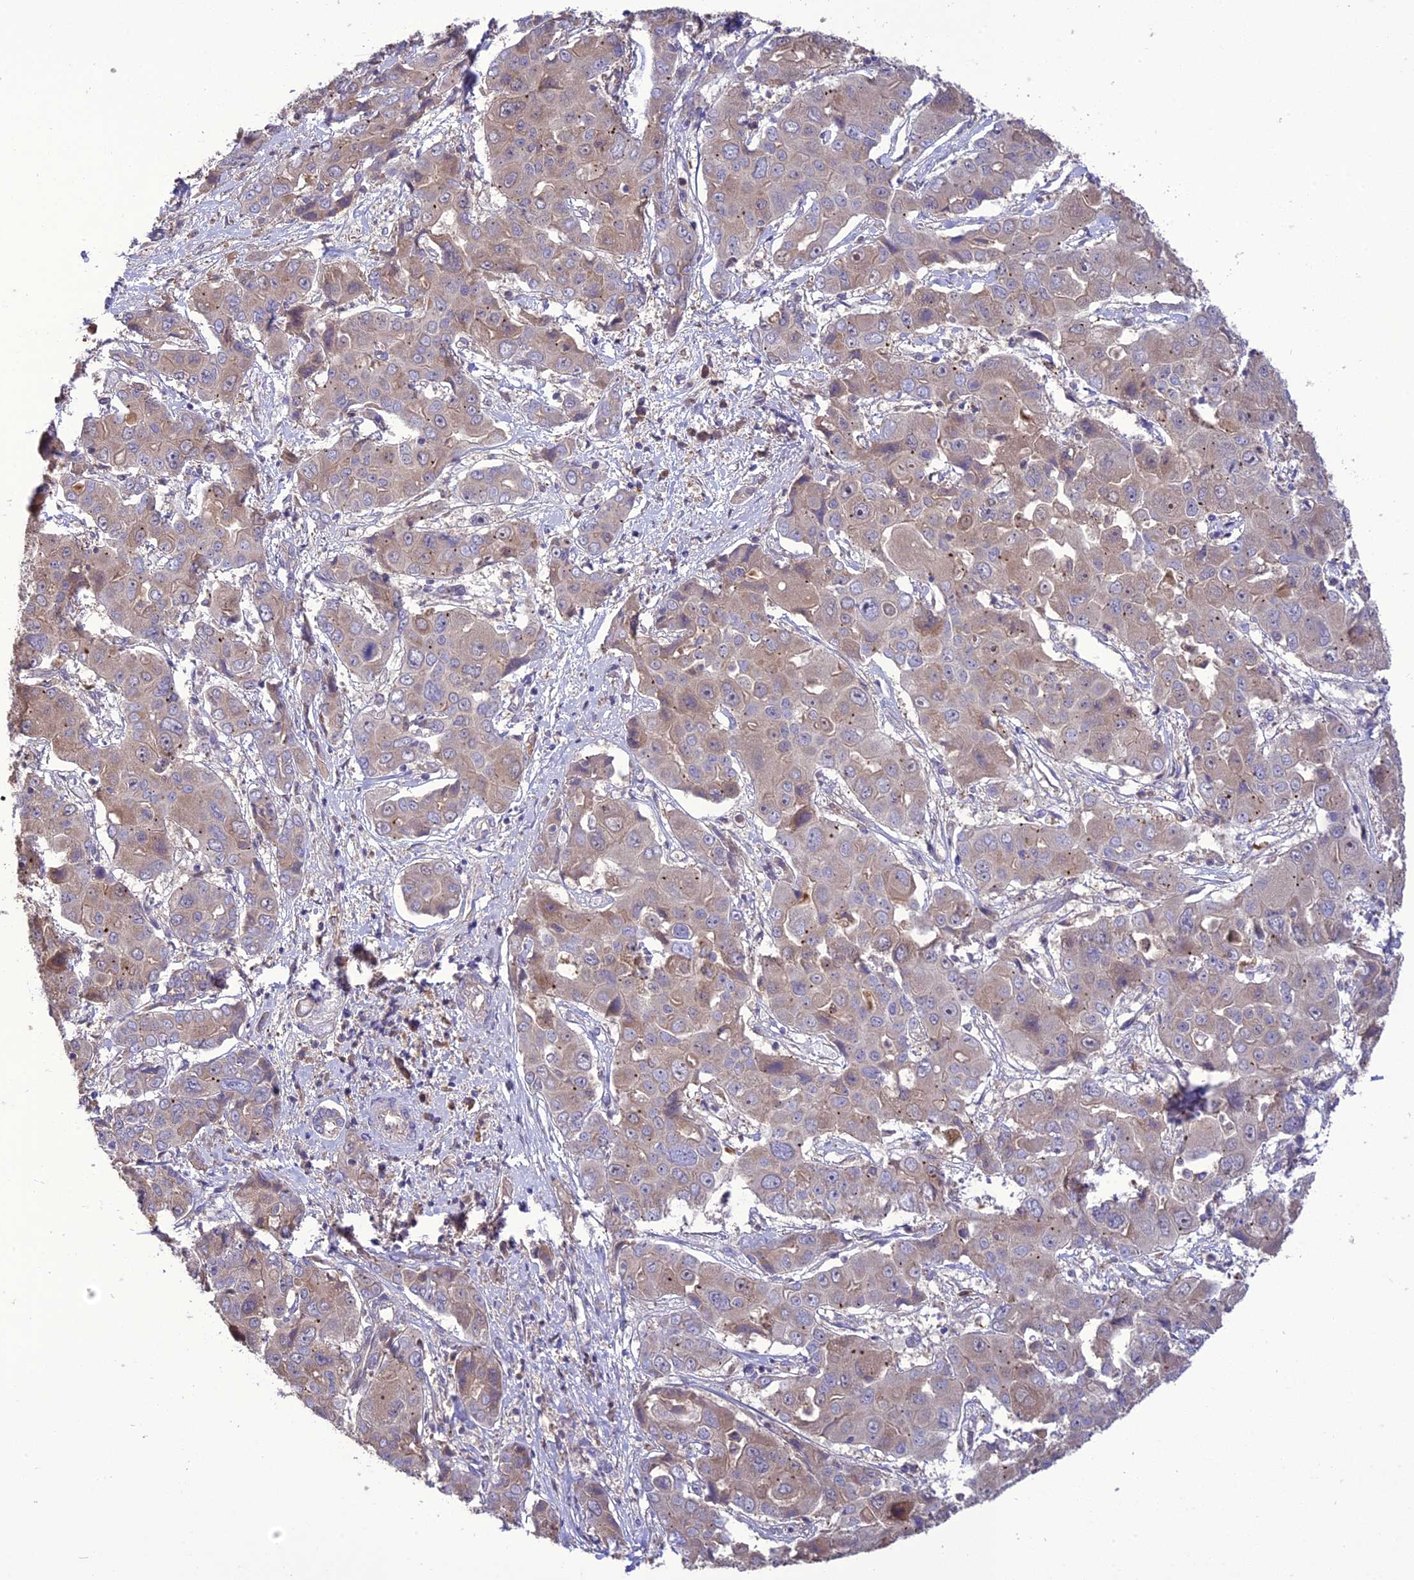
{"staining": {"intensity": "weak", "quantity": "<25%", "location": "cytoplasmic/membranous"}, "tissue": "liver cancer", "cell_type": "Tumor cells", "image_type": "cancer", "snomed": [{"axis": "morphology", "description": "Cholangiocarcinoma"}, {"axis": "topography", "description": "Liver"}], "caption": "This is an immunohistochemistry (IHC) micrograph of human liver cancer (cholangiocarcinoma). There is no expression in tumor cells.", "gene": "NUDT8", "patient": {"sex": "male", "age": 67}}